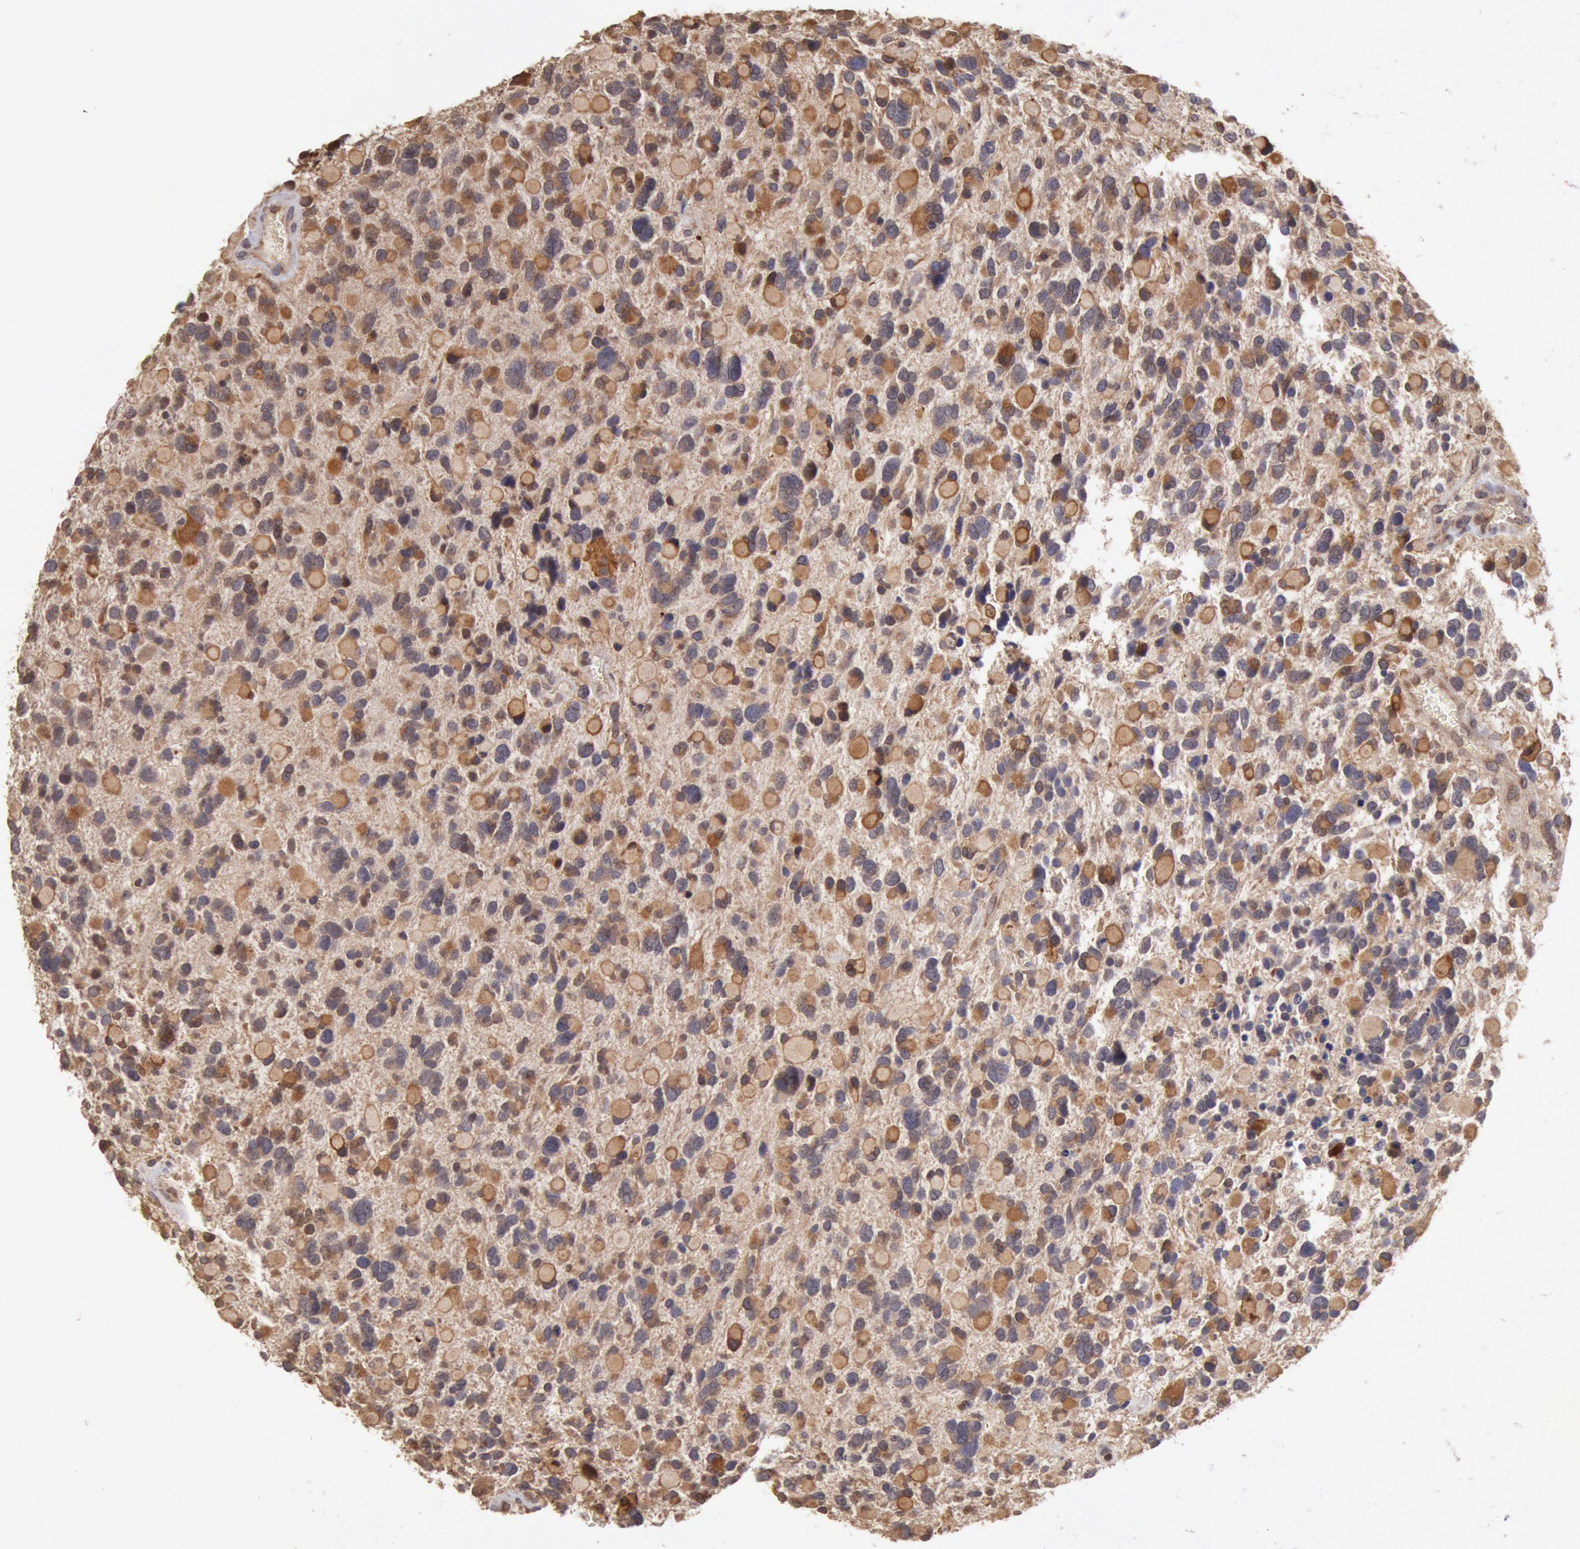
{"staining": {"intensity": "moderate", "quantity": ">75%", "location": "cytoplasmic/membranous,nuclear"}, "tissue": "glioma", "cell_type": "Tumor cells", "image_type": "cancer", "snomed": [{"axis": "morphology", "description": "Glioma, malignant, High grade"}, {"axis": "topography", "description": "Brain"}], "caption": "Protein expression analysis of glioma displays moderate cytoplasmic/membranous and nuclear positivity in approximately >75% of tumor cells.", "gene": "COMT", "patient": {"sex": "female", "age": 37}}